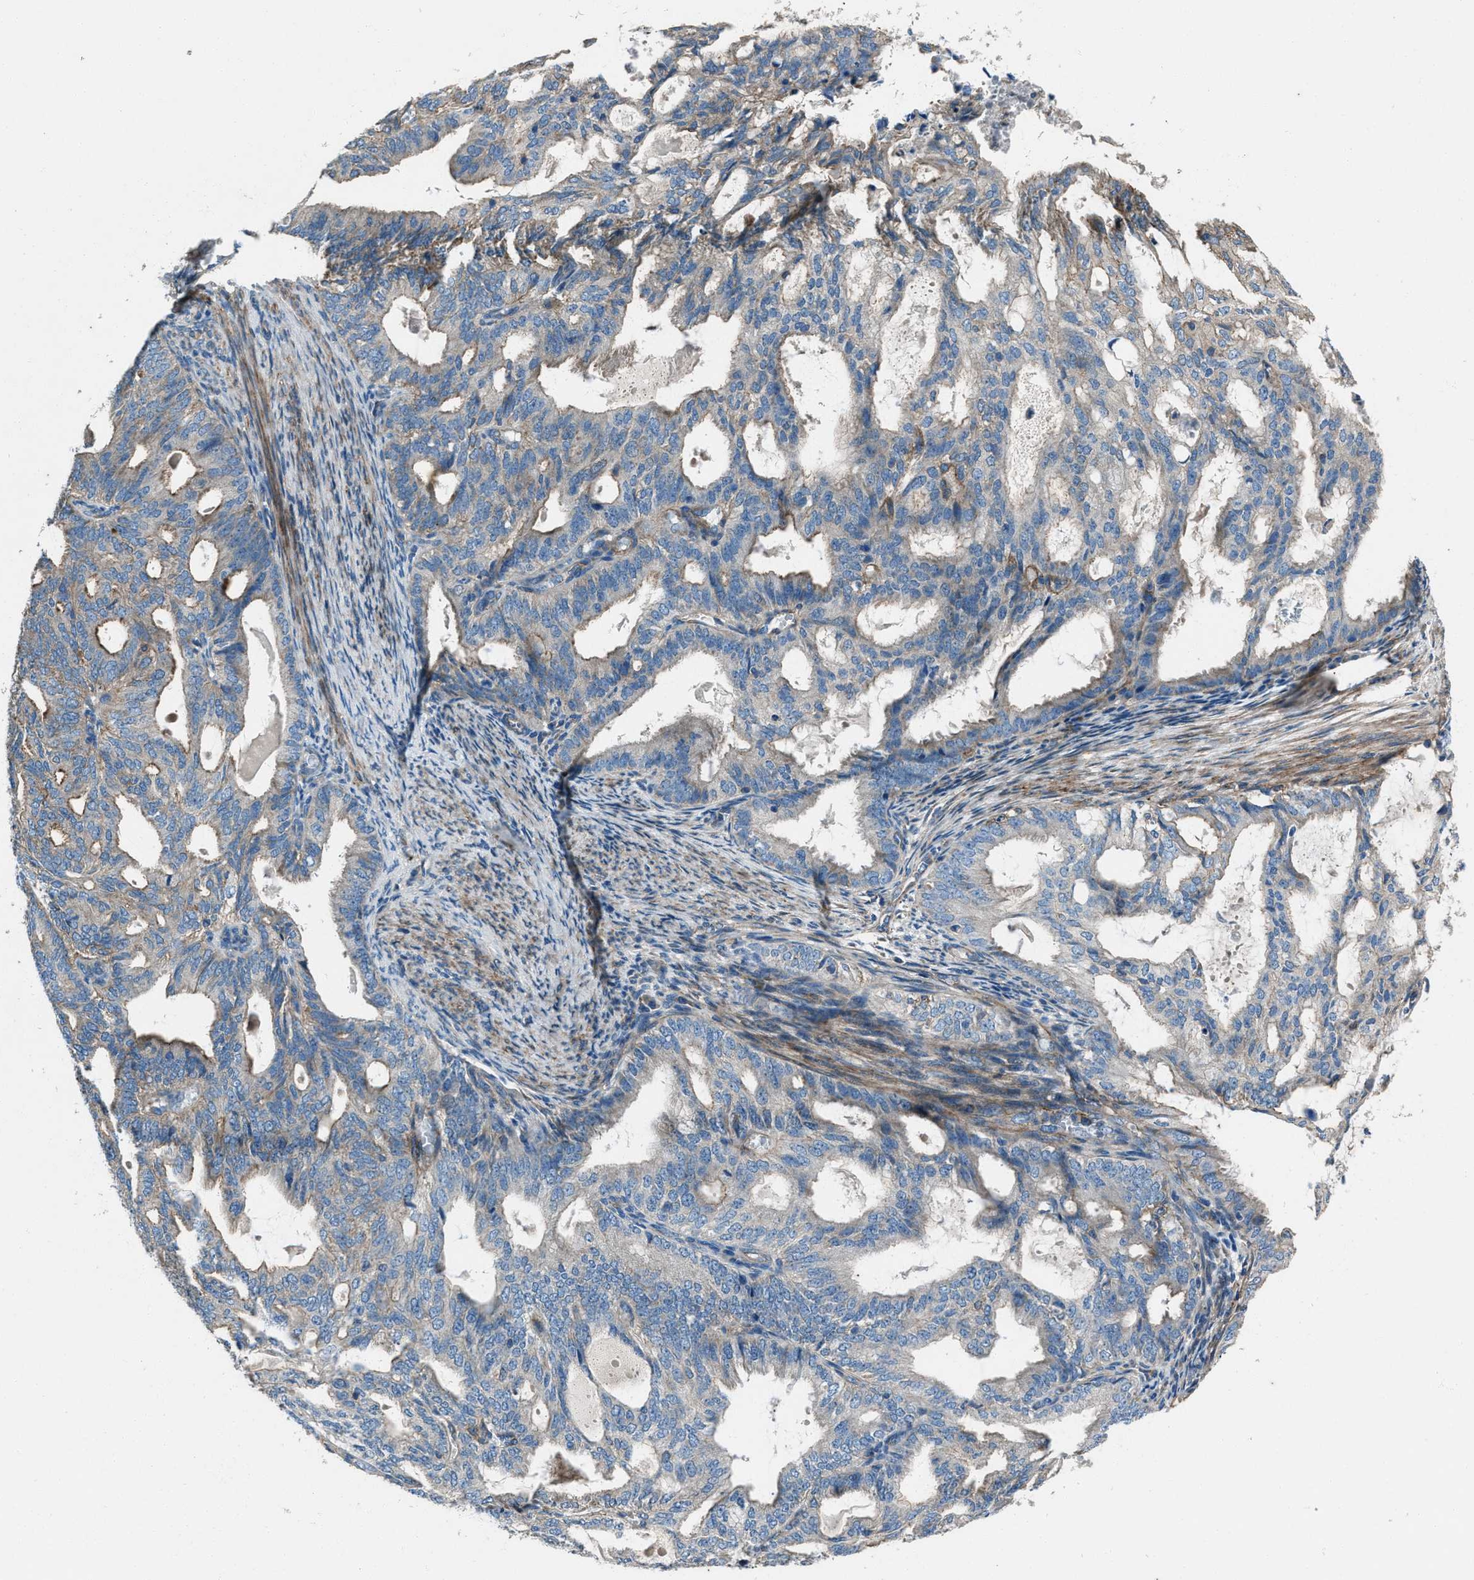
{"staining": {"intensity": "weak", "quantity": "<25%", "location": "cytoplasmic/membranous"}, "tissue": "endometrial cancer", "cell_type": "Tumor cells", "image_type": "cancer", "snomed": [{"axis": "morphology", "description": "Adenocarcinoma, NOS"}, {"axis": "topography", "description": "Endometrium"}], "caption": "High power microscopy histopathology image of an immunohistochemistry (IHC) photomicrograph of endometrial cancer, revealing no significant expression in tumor cells.", "gene": "SVIL", "patient": {"sex": "female", "age": 58}}